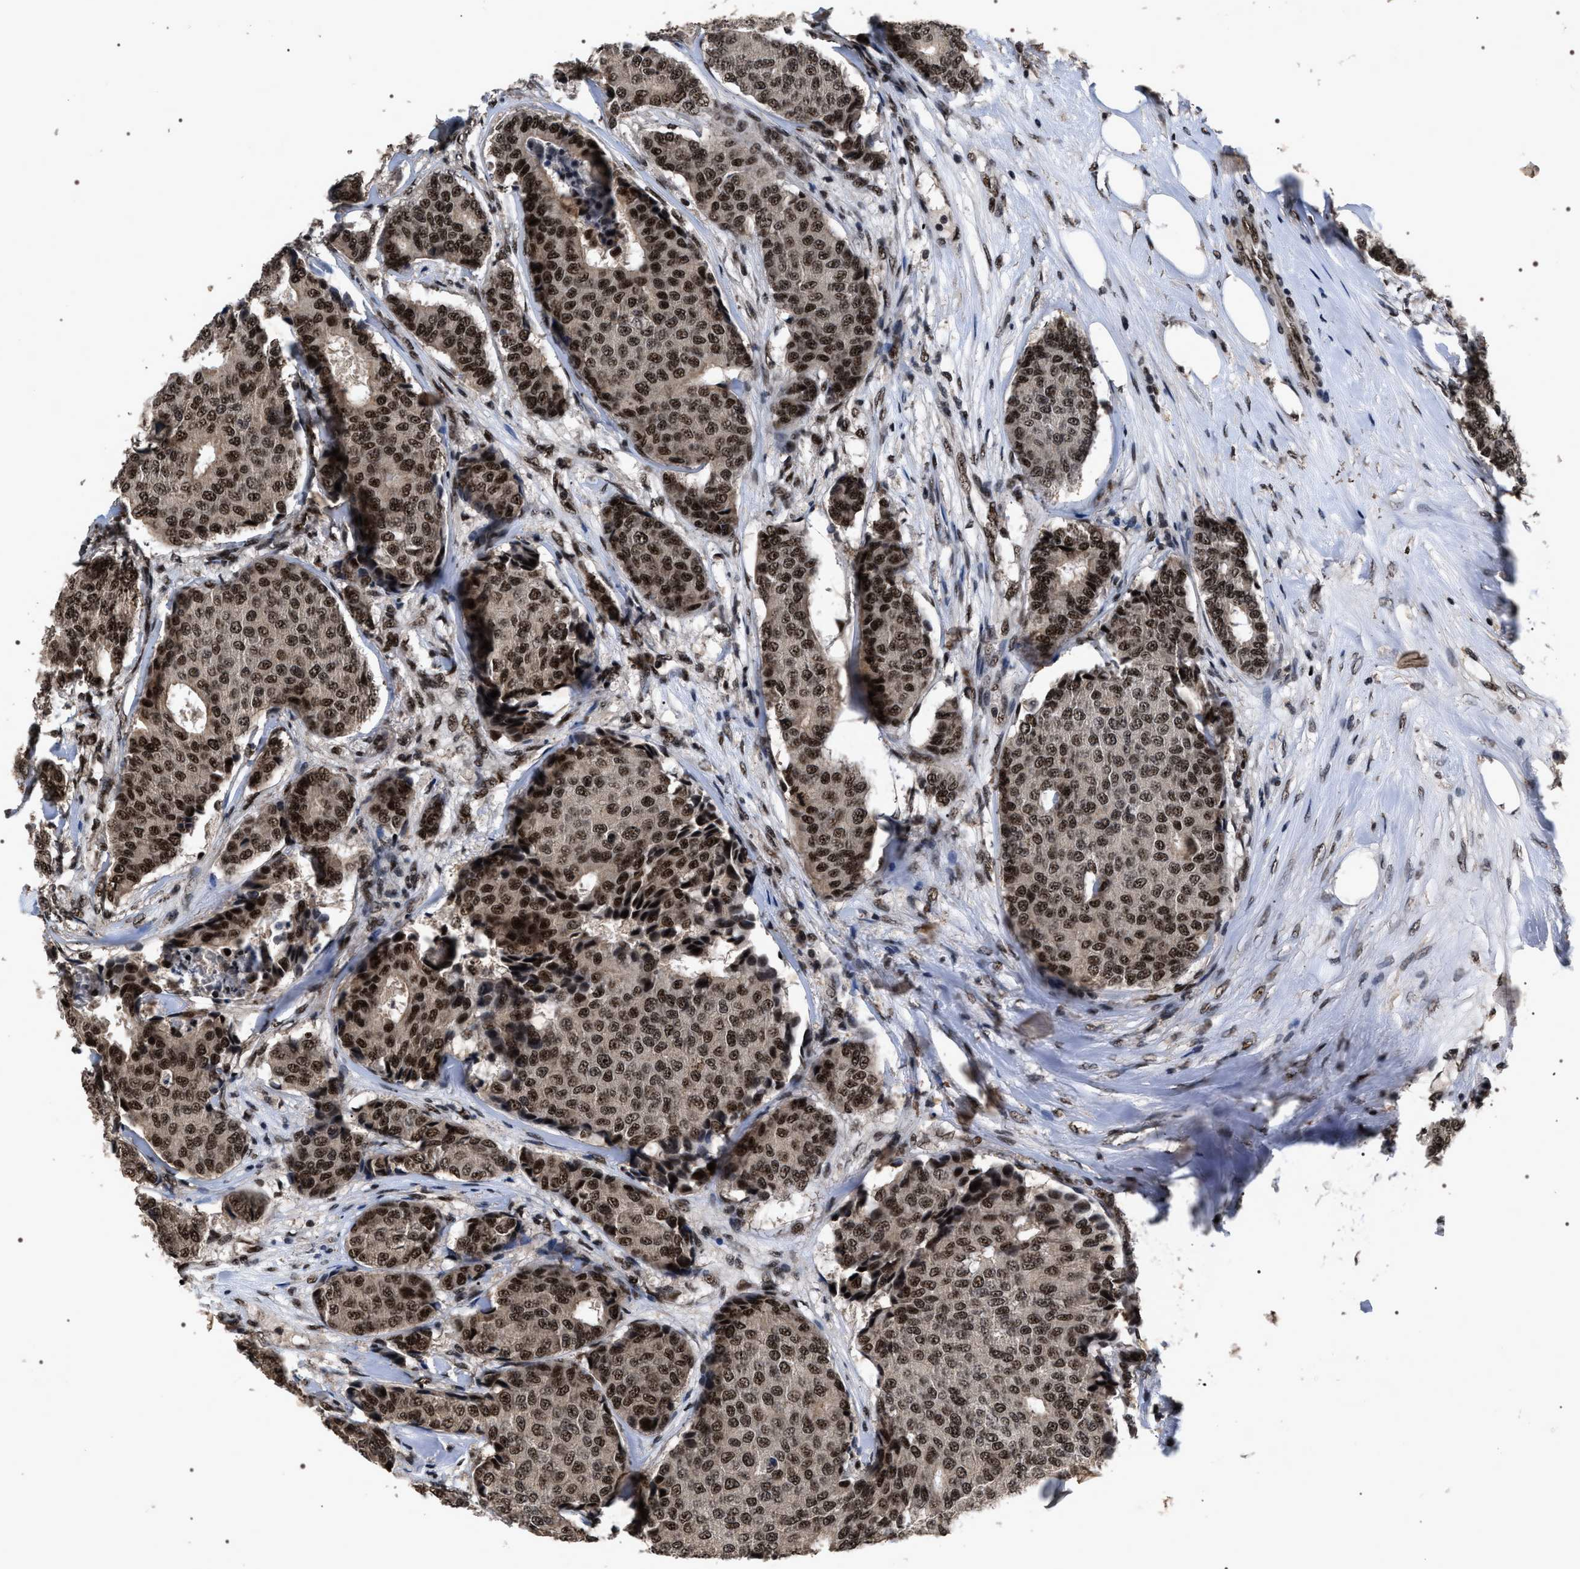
{"staining": {"intensity": "moderate", "quantity": ">75%", "location": "nuclear"}, "tissue": "breast cancer", "cell_type": "Tumor cells", "image_type": "cancer", "snomed": [{"axis": "morphology", "description": "Duct carcinoma"}, {"axis": "topography", "description": "Breast"}], "caption": "Brown immunohistochemical staining in human breast cancer (intraductal carcinoma) reveals moderate nuclear positivity in approximately >75% of tumor cells.", "gene": "RRP1B", "patient": {"sex": "female", "age": 75}}